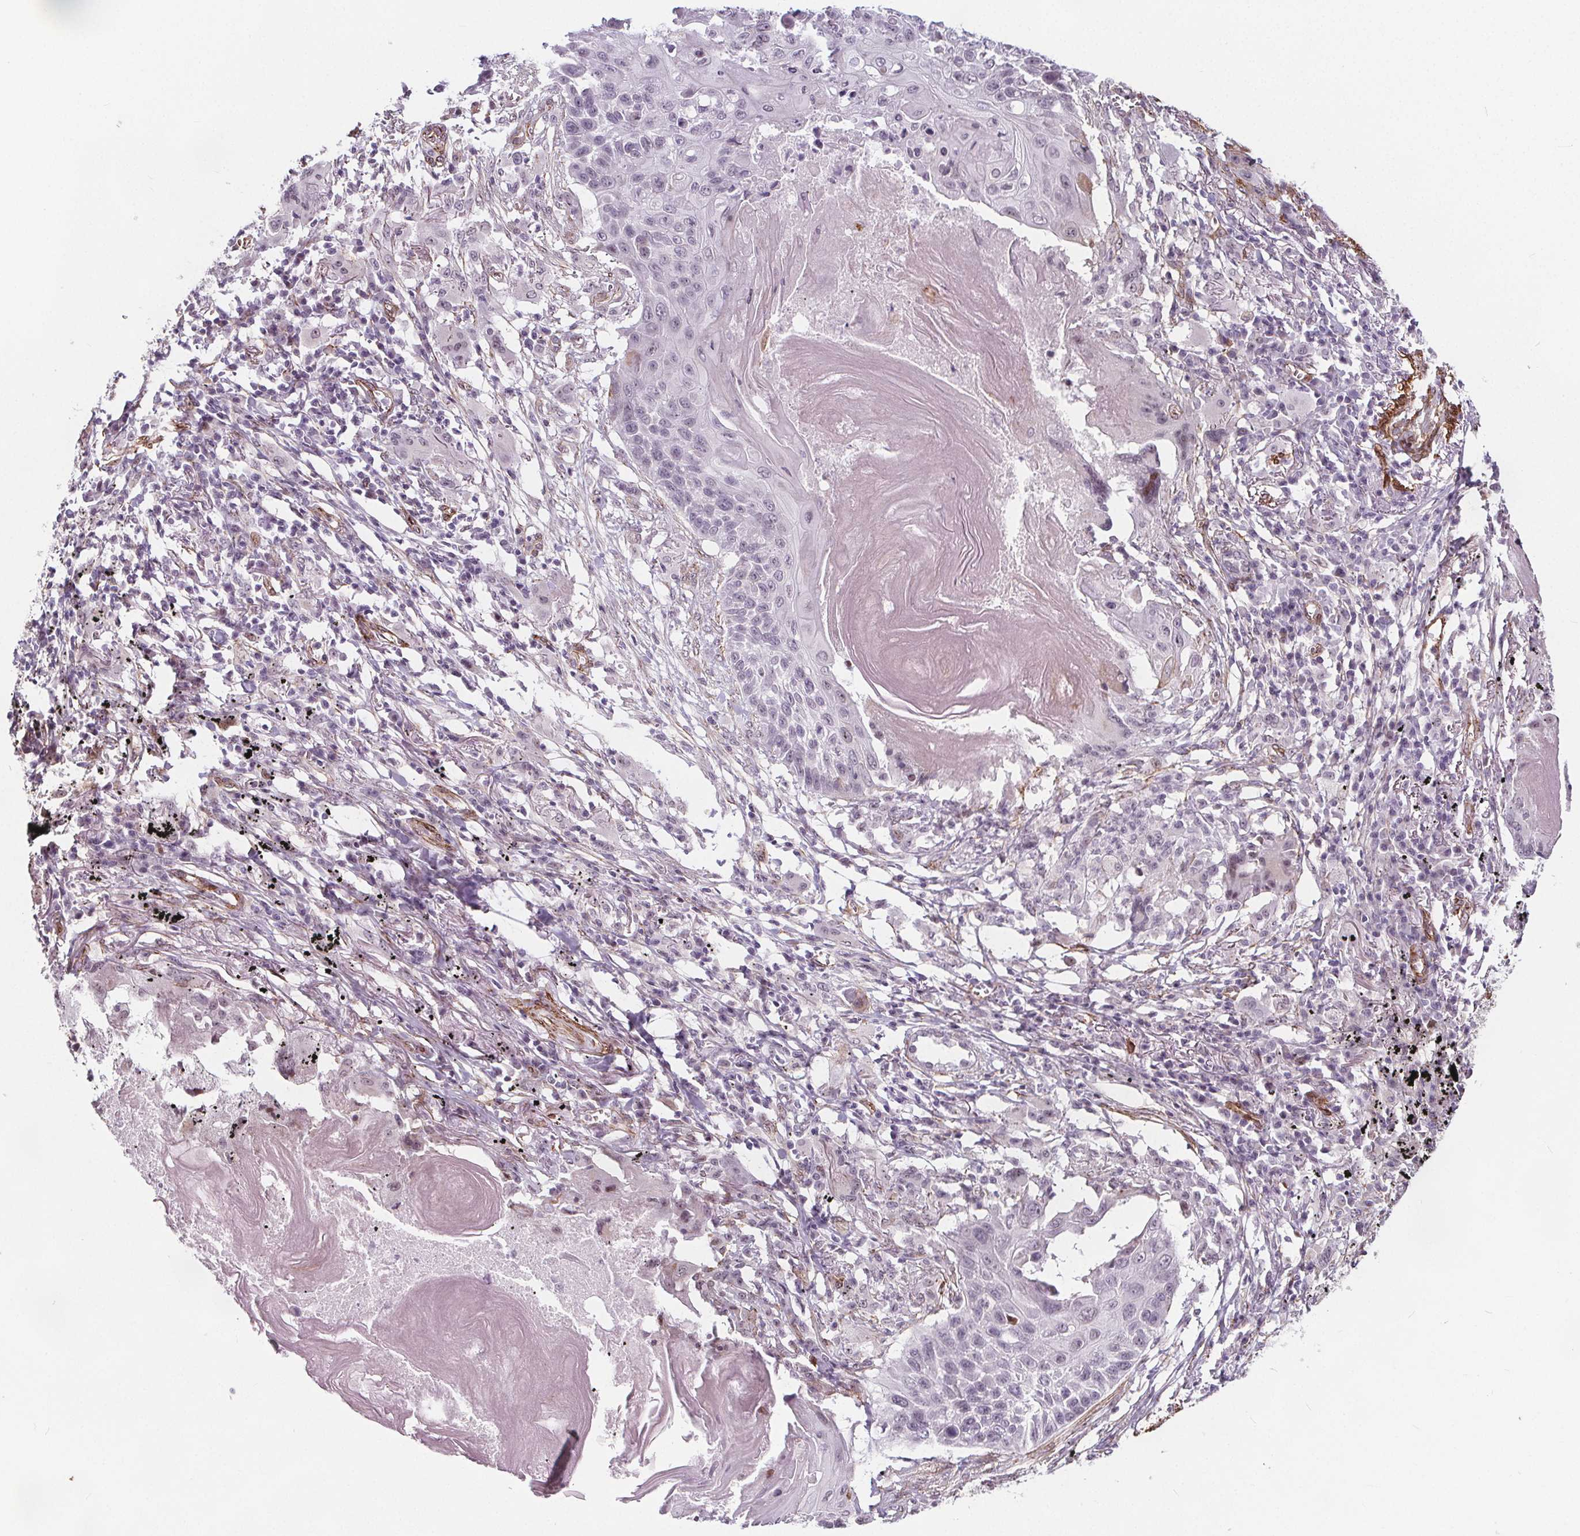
{"staining": {"intensity": "negative", "quantity": "none", "location": "none"}, "tissue": "lung cancer", "cell_type": "Tumor cells", "image_type": "cancer", "snomed": [{"axis": "morphology", "description": "Squamous cell carcinoma, NOS"}, {"axis": "topography", "description": "Lung"}], "caption": "IHC photomicrograph of neoplastic tissue: lung cancer stained with DAB (3,3'-diaminobenzidine) reveals no significant protein positivity in tumor cells.", "gene": "HAS1", "patient": {"sex": "male", "age": 78}}